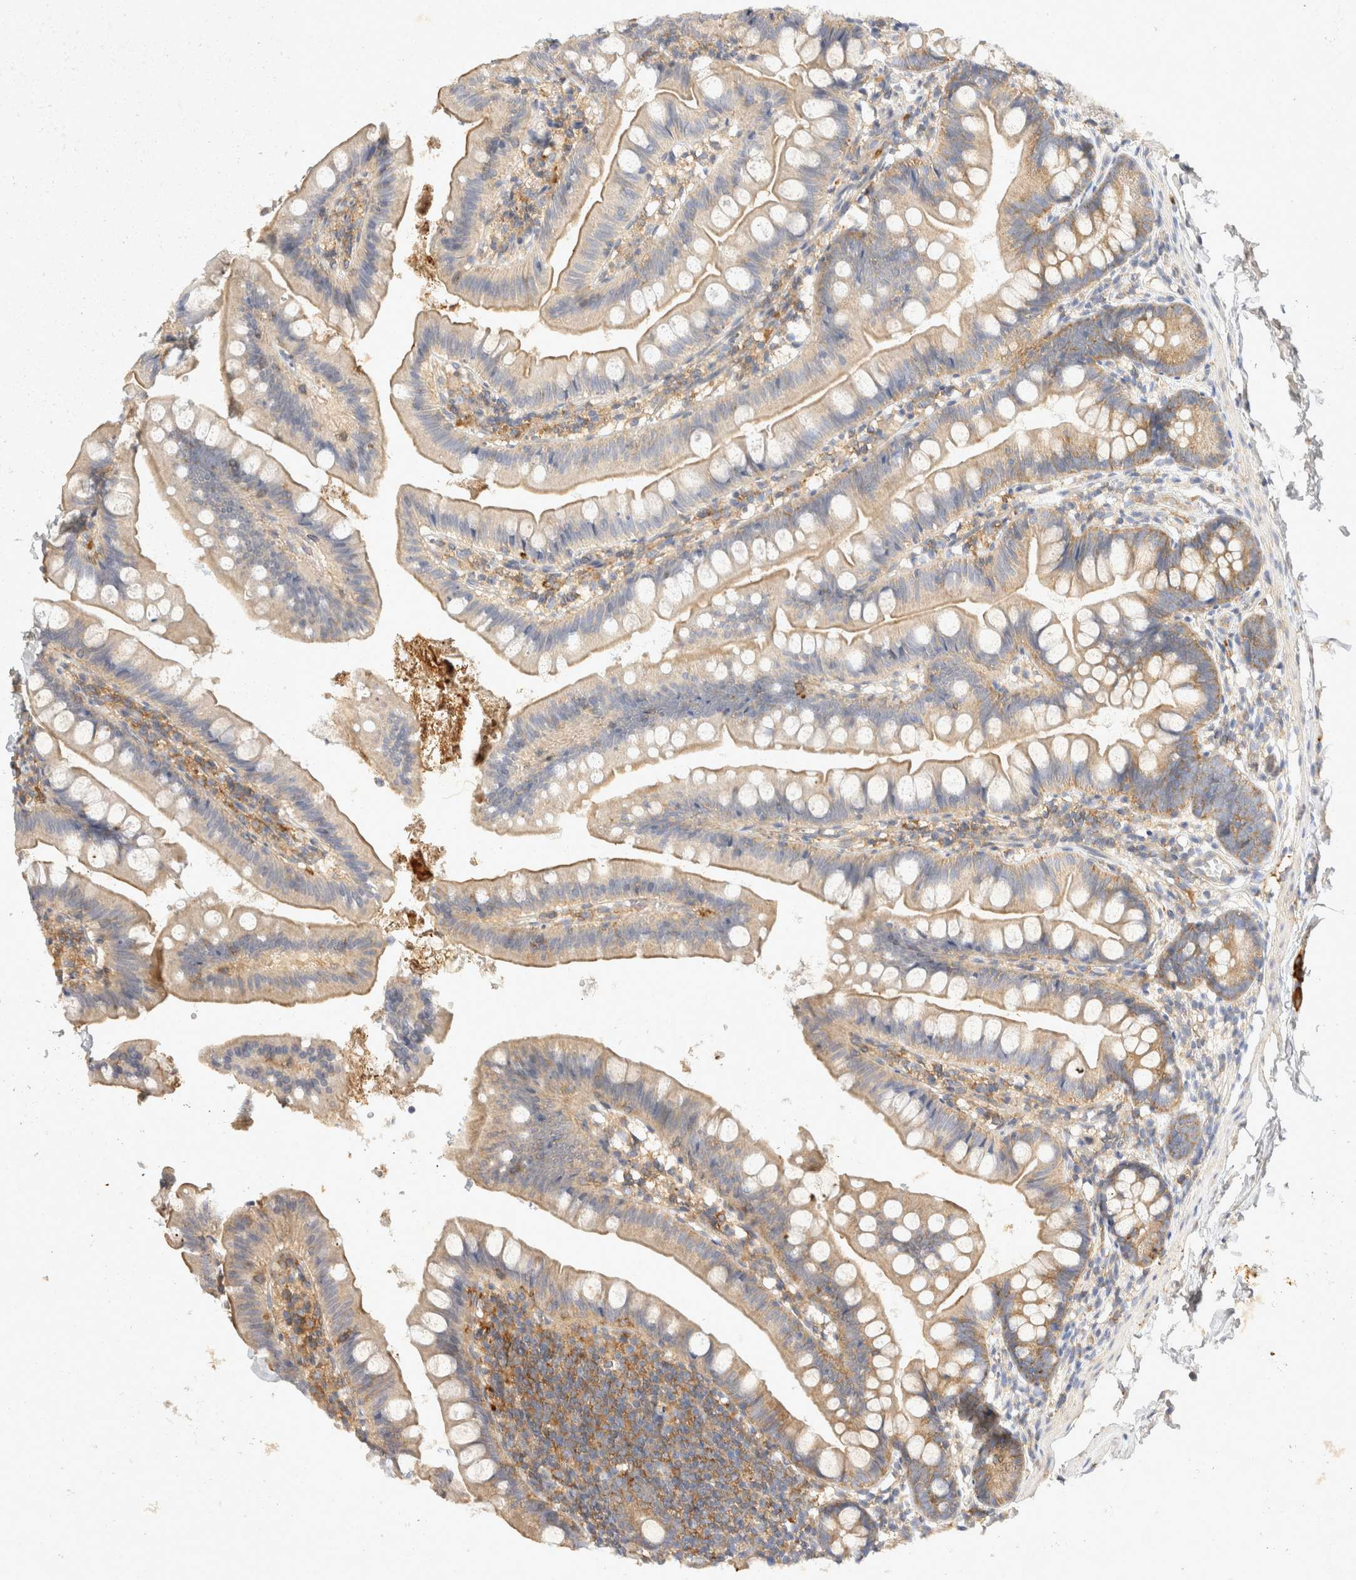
{"staining": {"intensity": "moderate", "quantity": "25%-75%", "location": "cytoplasmic/membranous"}, "tissue": "small intestine", "cell_type": "Glandular cells", "image_type": "normal", "snomed": [{"axis": "morphology", "description": "Normal tissue, NOS"}, {"axis": "topography", "description": "Small intestine"}], "caption": "Glandular cells reveal moderate cytoplasmic/membranous staining in about 25%-75% of cells in benign small intestine. (DAB IHC with brightfield microscopy, high magnification).", "gene": "EIF4G3", "patient": {"sex": "male", "age": 7}}